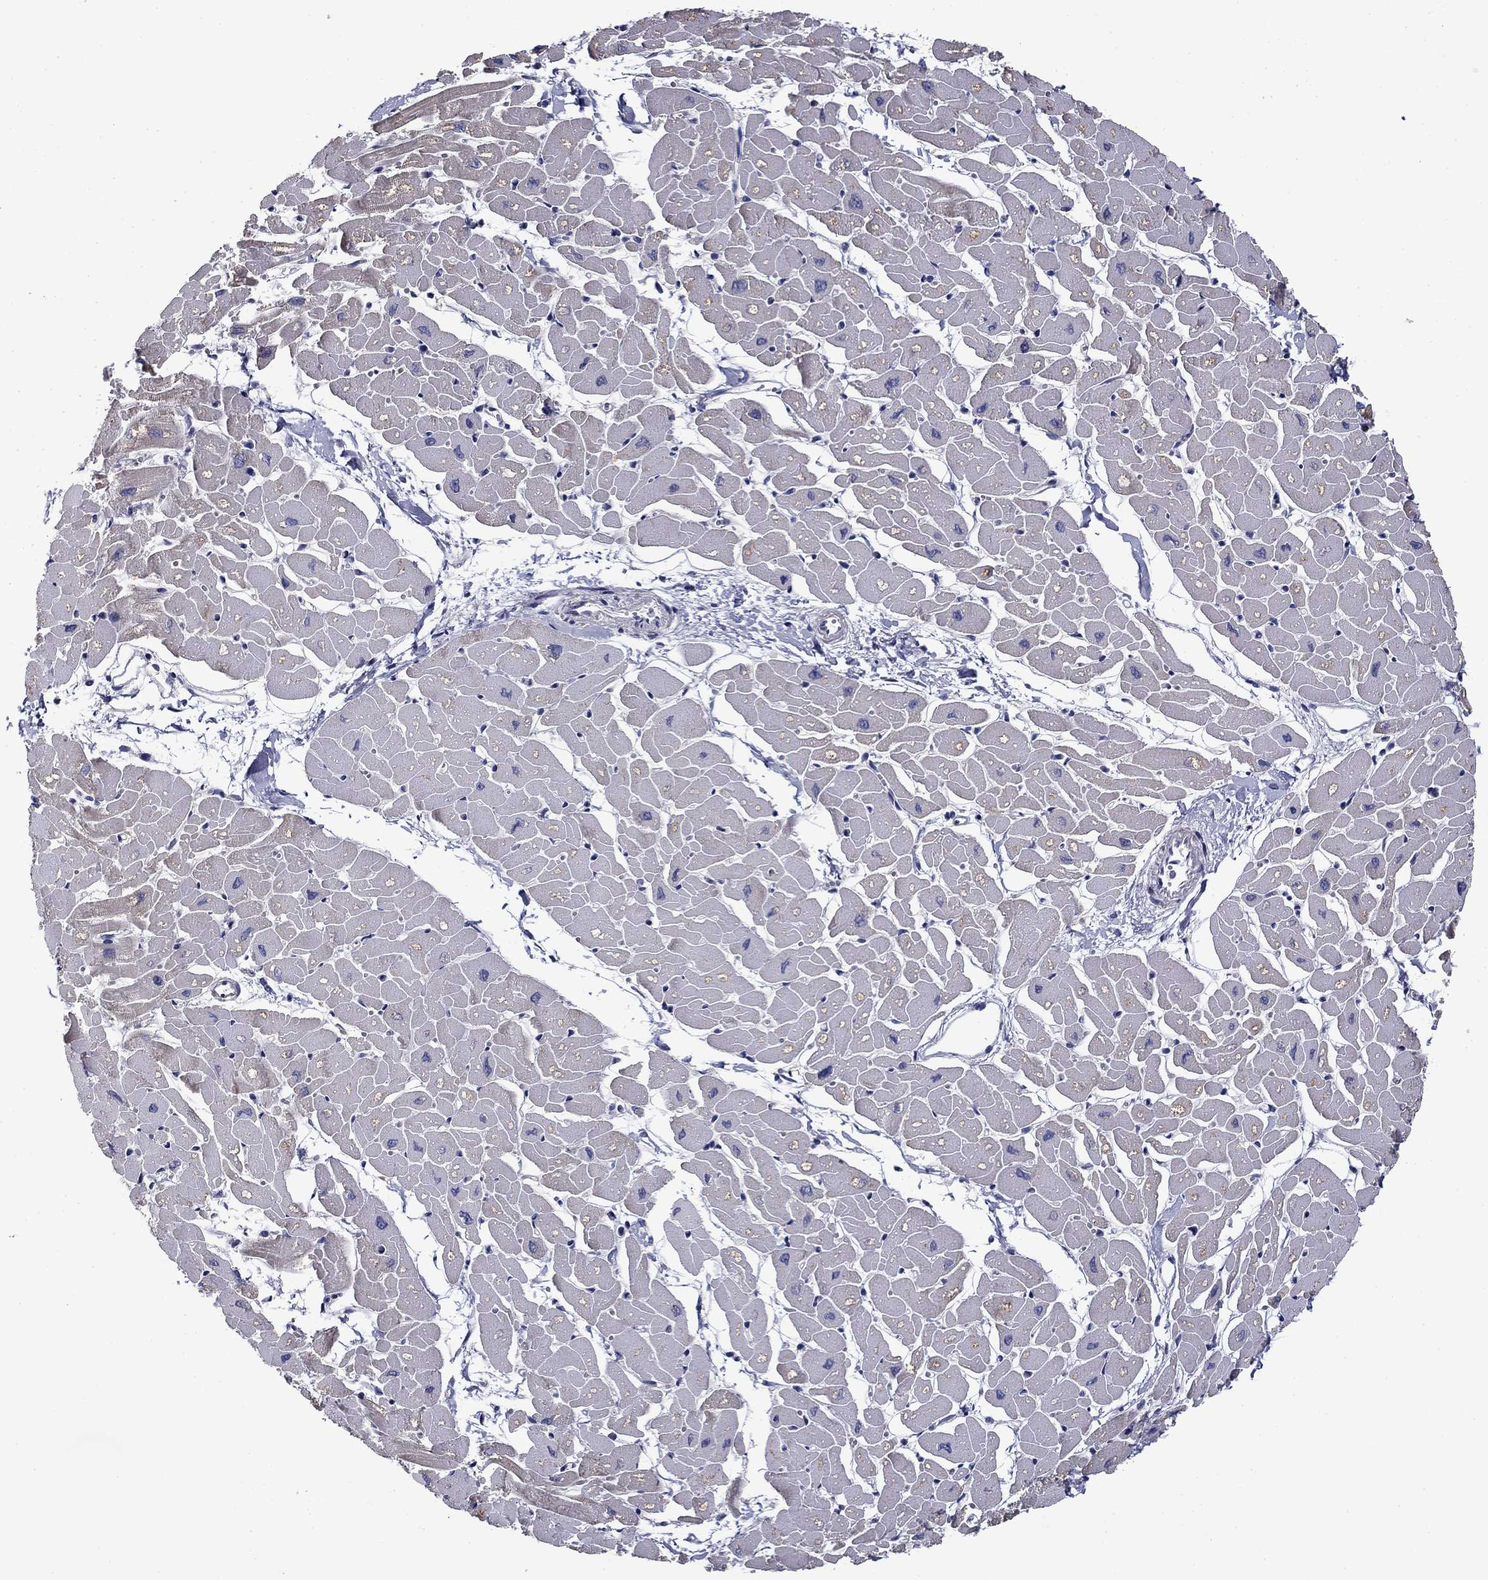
{"staining": {"intensity": "negative", "quantity": "none", "location": "none"}, "tissue": "heart muscle", "cell_type": "Cardiomyocytes", "image_type": "normal", "snomed": [{"axis": "morphology", "description": "Normal tissue, NOS"}, {"axis": "topography", "description": "Heart"}], "caption": "Immunohistochemistry photomicrograph of unremarkable heart muscle: human heart muscle stained with DAB (3,3'-diaminobenzidine) exhibits no significant protein positivity in cardiomyocytes. (DAB IHC visualized using brightfield microscopy, high magnification).", "gene": "SPATA7", "patient": {"sex": "male", "age": 57}}